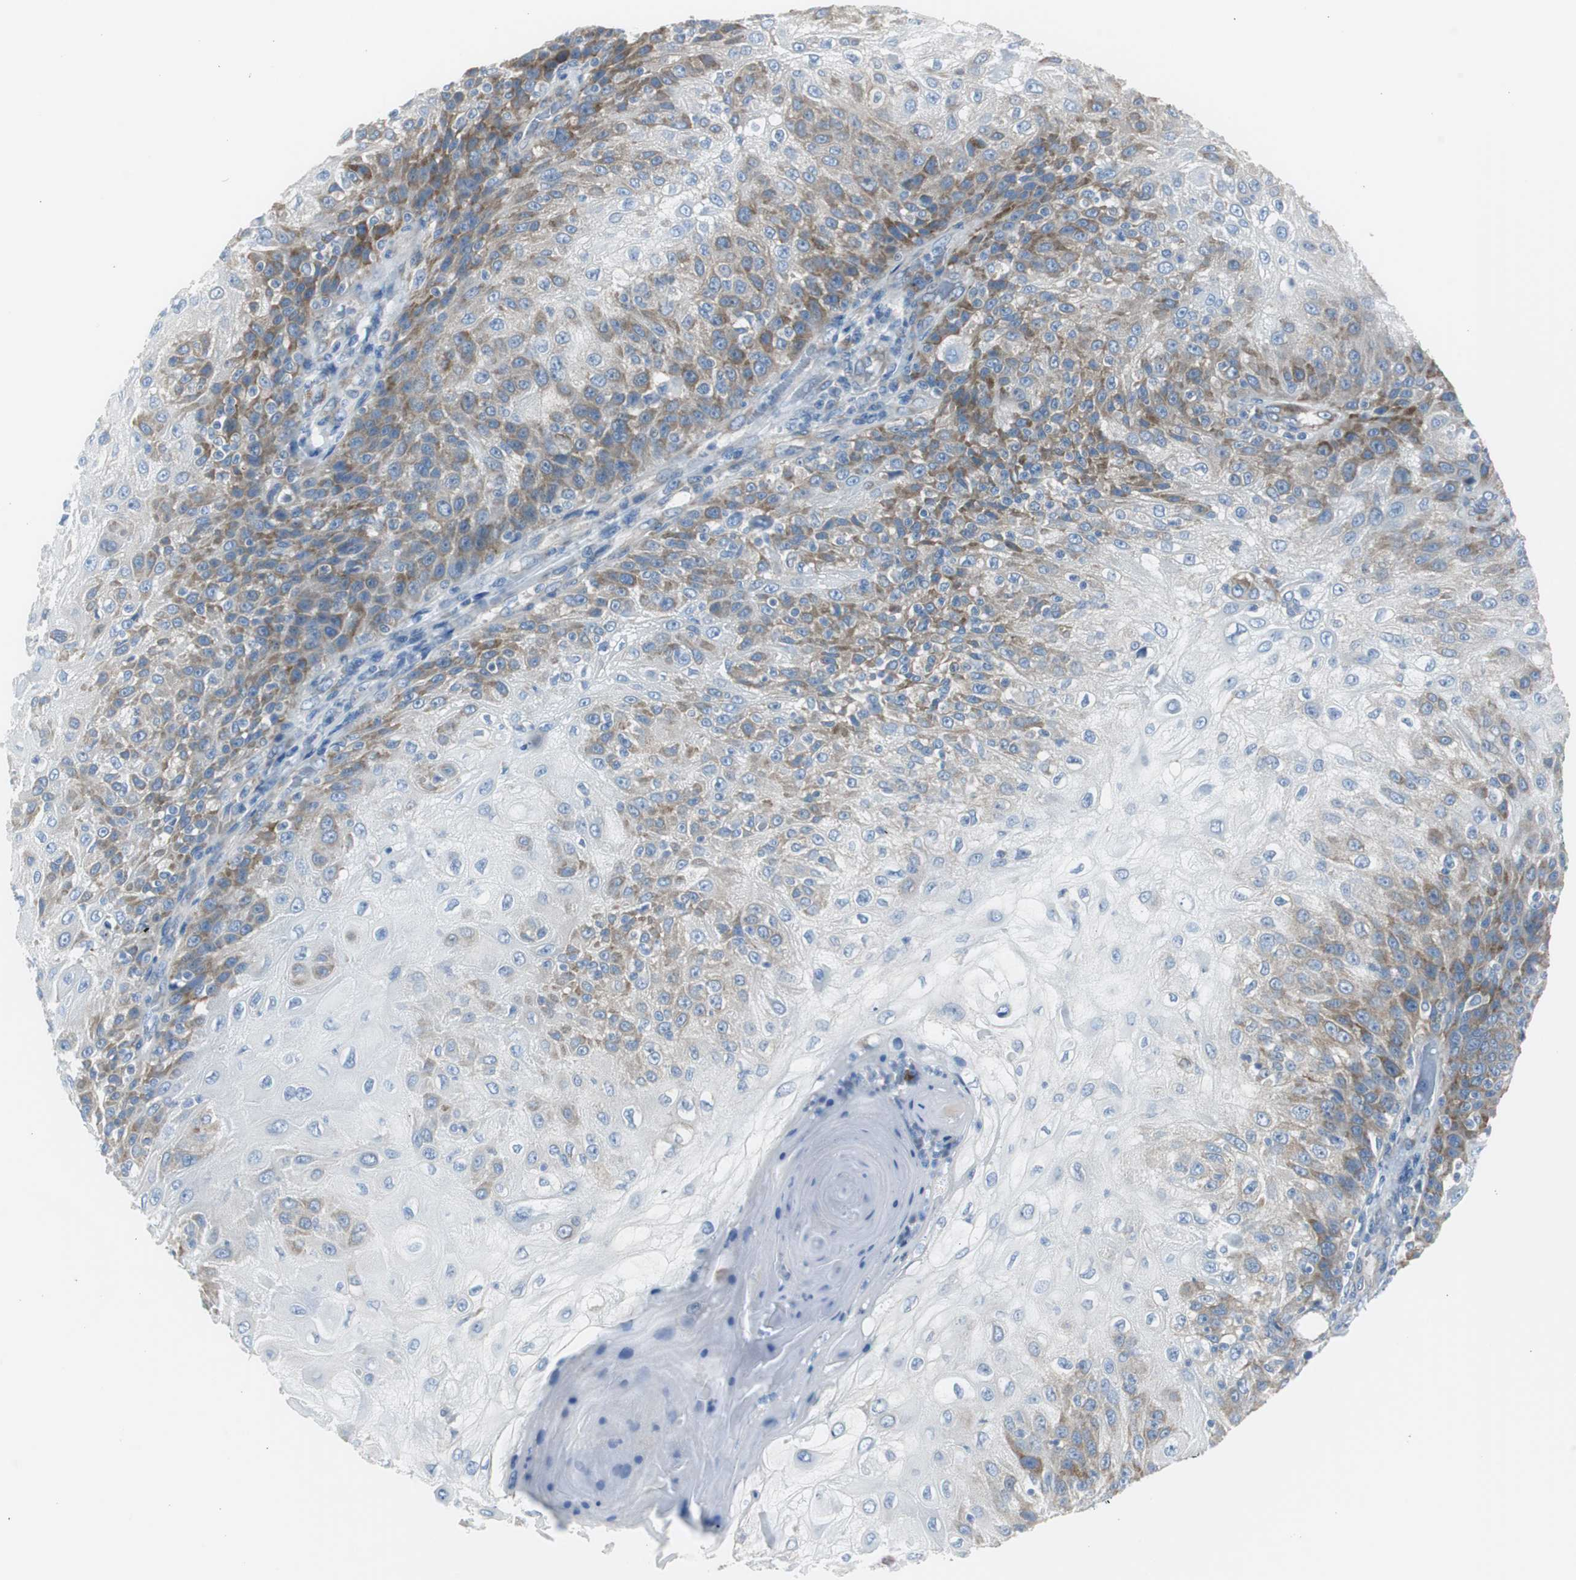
{"staining": {"intensity": "moderate", "quantity": "25%-75%", "location": "cytoplasmic/membranous"}, "tissue": "skin cancer", "cell_type": "Tumor cells", "image_type": "cancer", "snomed": [{"axis": "morphology", "description": "Normal tissue, NOS"}, {"axis": "morphology", "description": "Squamous cell carcinoma, NOS"}, {"axis": "topography", "description": "Skin"}], "caption": "Protein analysis of skin cancer (squamous cell carcinoma) tissue demonstrates moderate cytoplasmic/membranous staining in approximately 25%-75% of tumor cells.", "gene": "RPS12", "patient": {"sex": "female", "age": 83}}